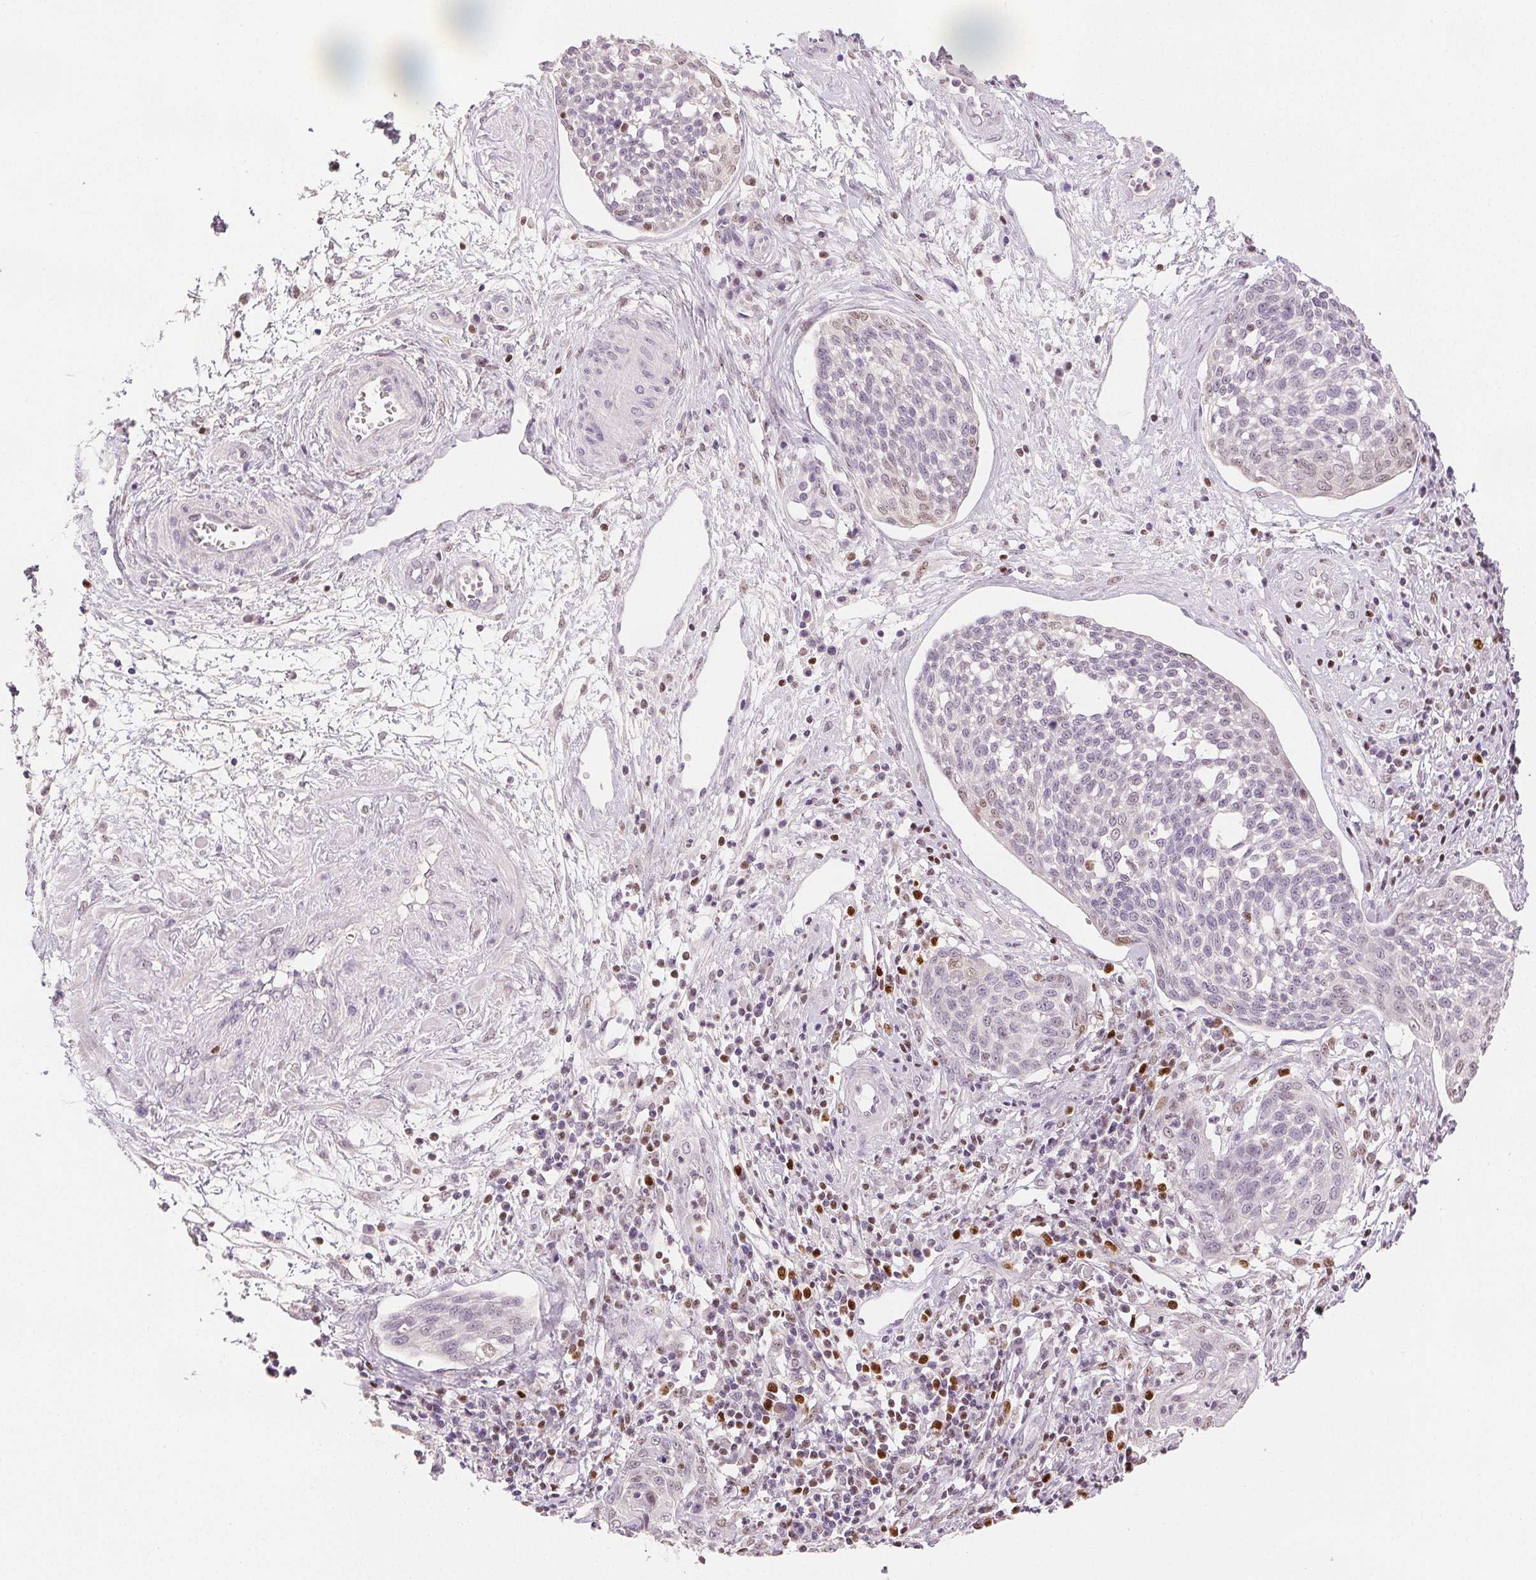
{"staining": {"intensity": "negative", "quantity": "none", "location": "none"}, "tissue": "cervical cancer", "cell_type": "Tumor cells", "image_type": "cancer", "snomed": [{"axis": "morphology", "description": "Squamous cell carcinoma, NOS"}, {"axis": "topography", "description": "Cervix"}], "caption": "Human cervical cancer (squamous cell carcinoma) stained for a protein using immunohistochemistry (IHC) reveals no staining in tumor cells.", "gene": "RUNX2", "patient": {"sex": "female", "age": 34}}